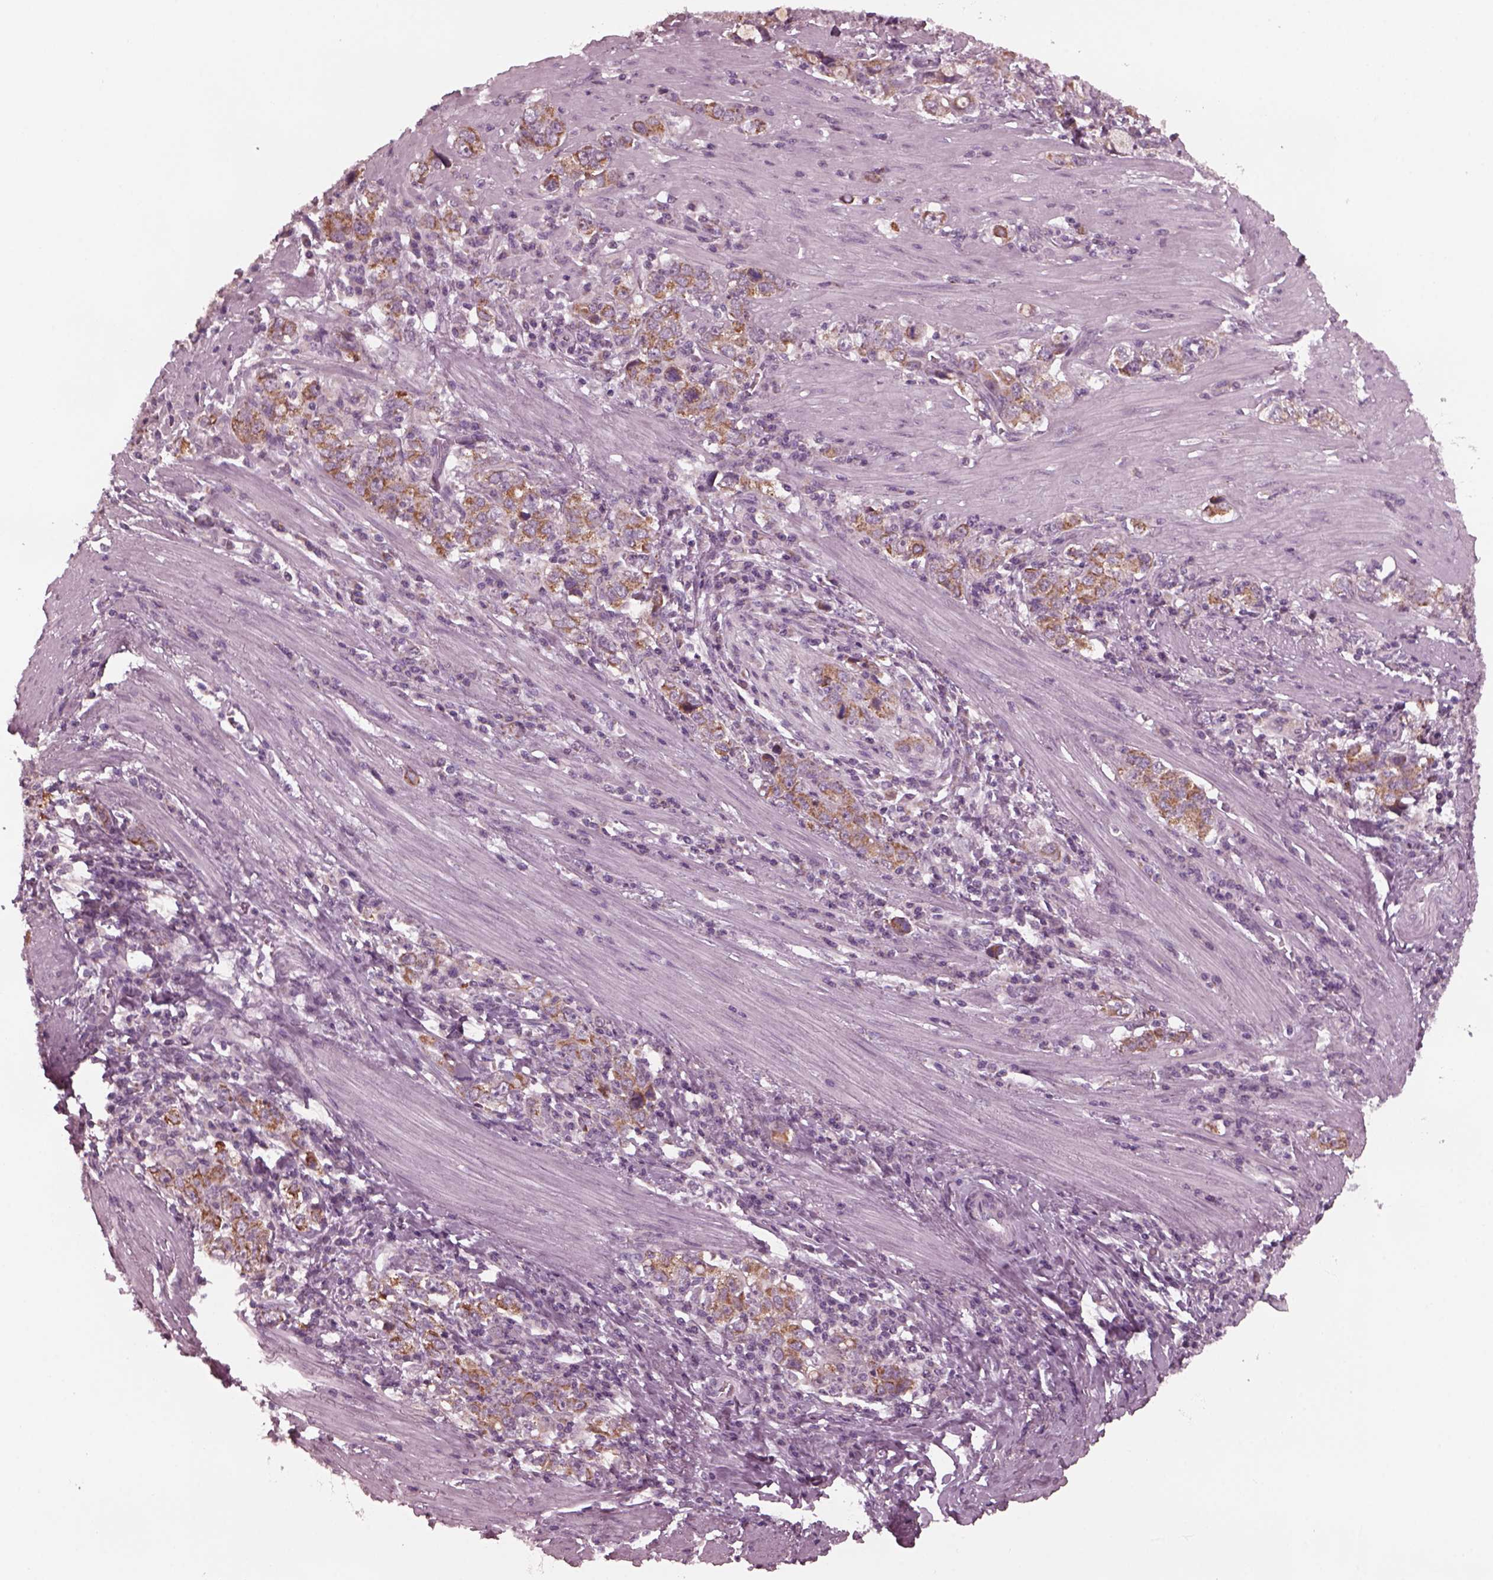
{"staining": {"intensity": "moderate", "quantity": "25%-75%", "location": "cytoplasmic/membranous"}, "tissue": "stomach cancer", "cell_type": "Tumor cells", "image_type": "cancer", "snomed": [{"axis": "morphology", "description": "Adenocarcinoma, NOS"}, {"axis": "topography", "description": "Stomach, lower"}], "caption": "High-power microscopy captured an IHC micrograph of adenocarcinoma (stomach), revealing moderate cytoplasmic/membranous expression in approximately 25%-75% of tumor cells.", "gene": "CELSR3", "patient": {"sex": "female", "age": 72}}